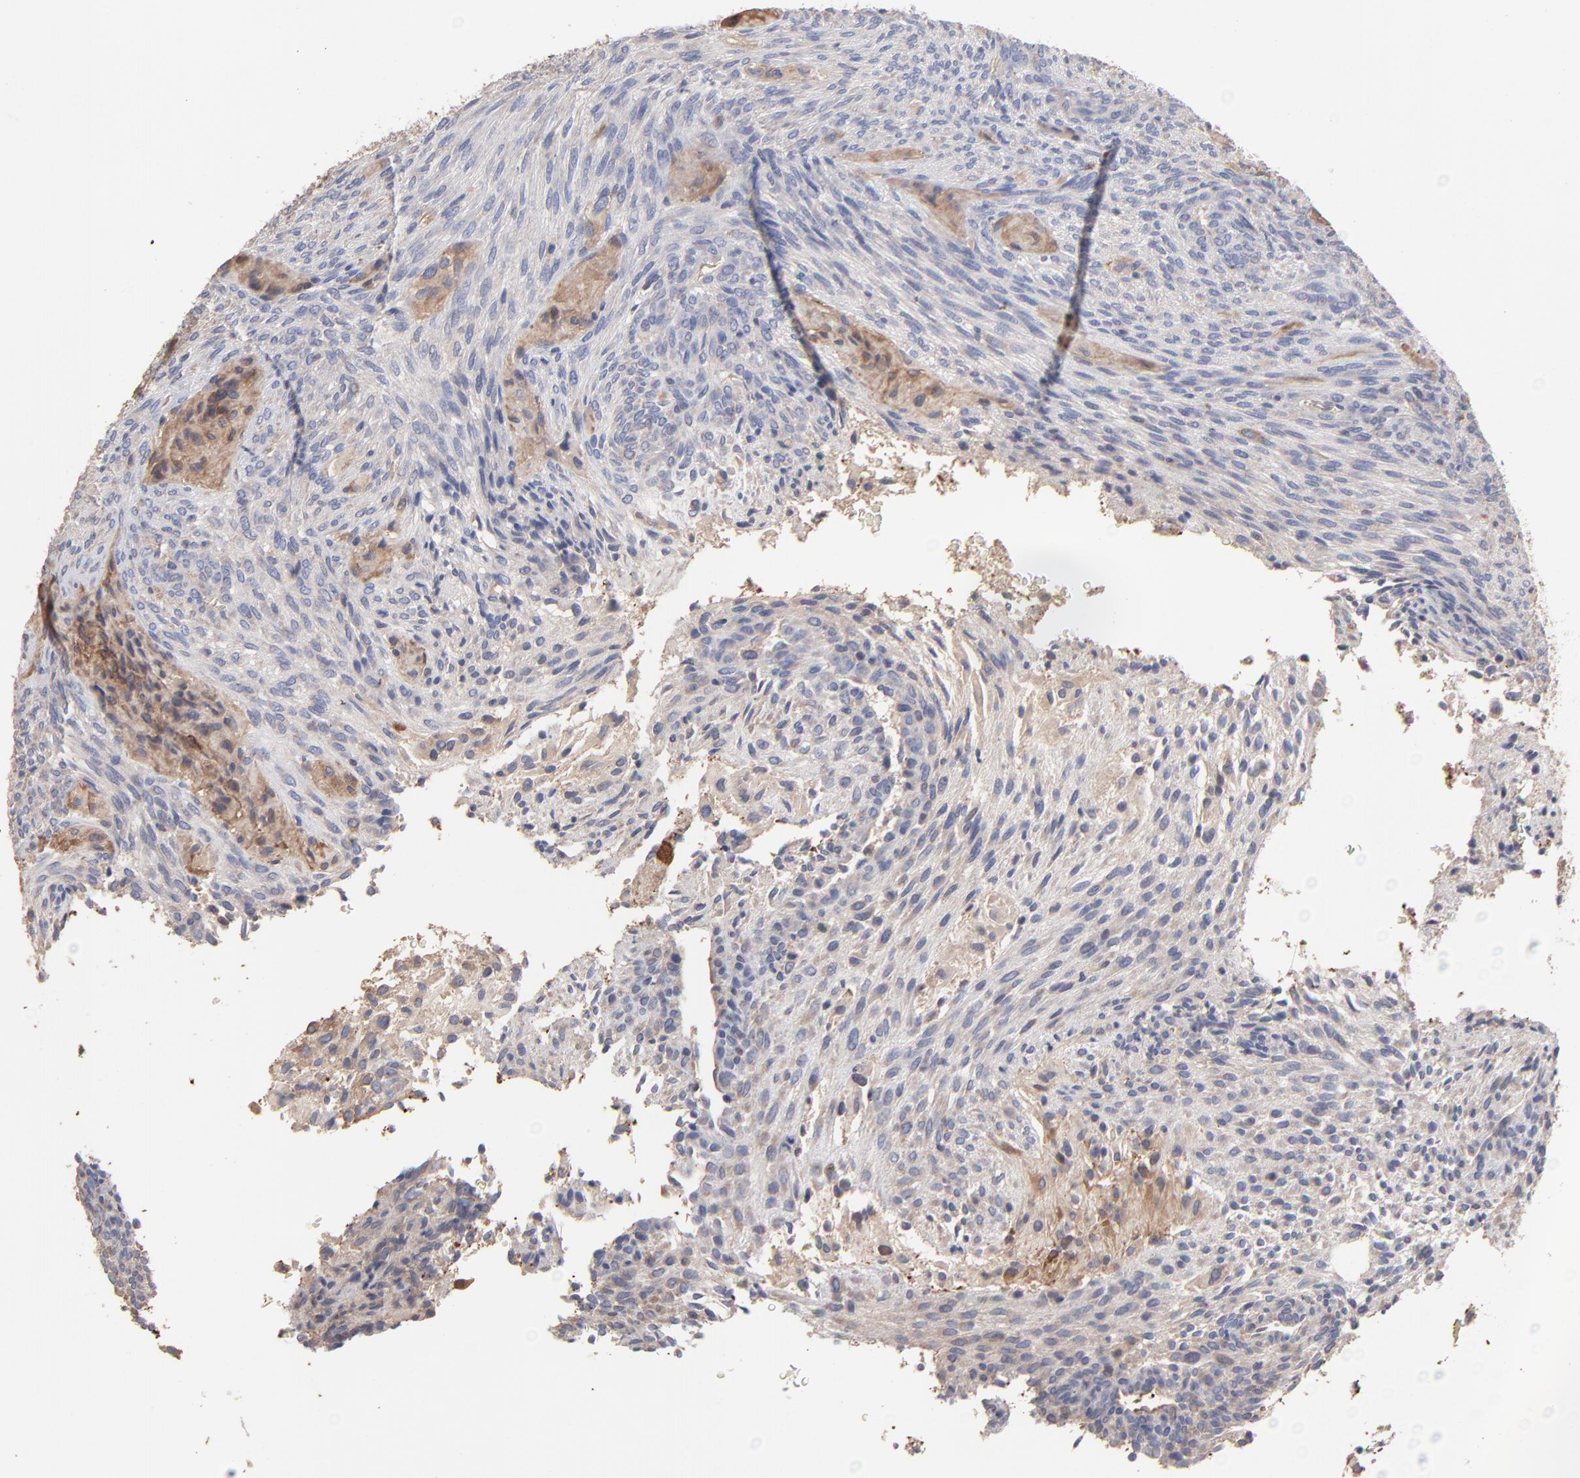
{"staining": {"intensity": "moderate", "quantity": "<25%", "location": "cytoplasmic/membranous"}, "tissue": "glioma", "cell_type": "Tumor cells", "image_type": "cancer", "snomed": [{"axis": "morphology", "description": "Glioma, malignant, High grade"}, {"axis": "topography", "description": "Cerebral cortex"}], "caption": "Protein positivity by immunohistochemistry (IHC) reveals moderate cytoplasmic/membranous positivity in approximately <25% of tumor cells in malignant high-grade glioma.", "gene": "TANGO2", "patient": {"sex": "female", "age": 55}}